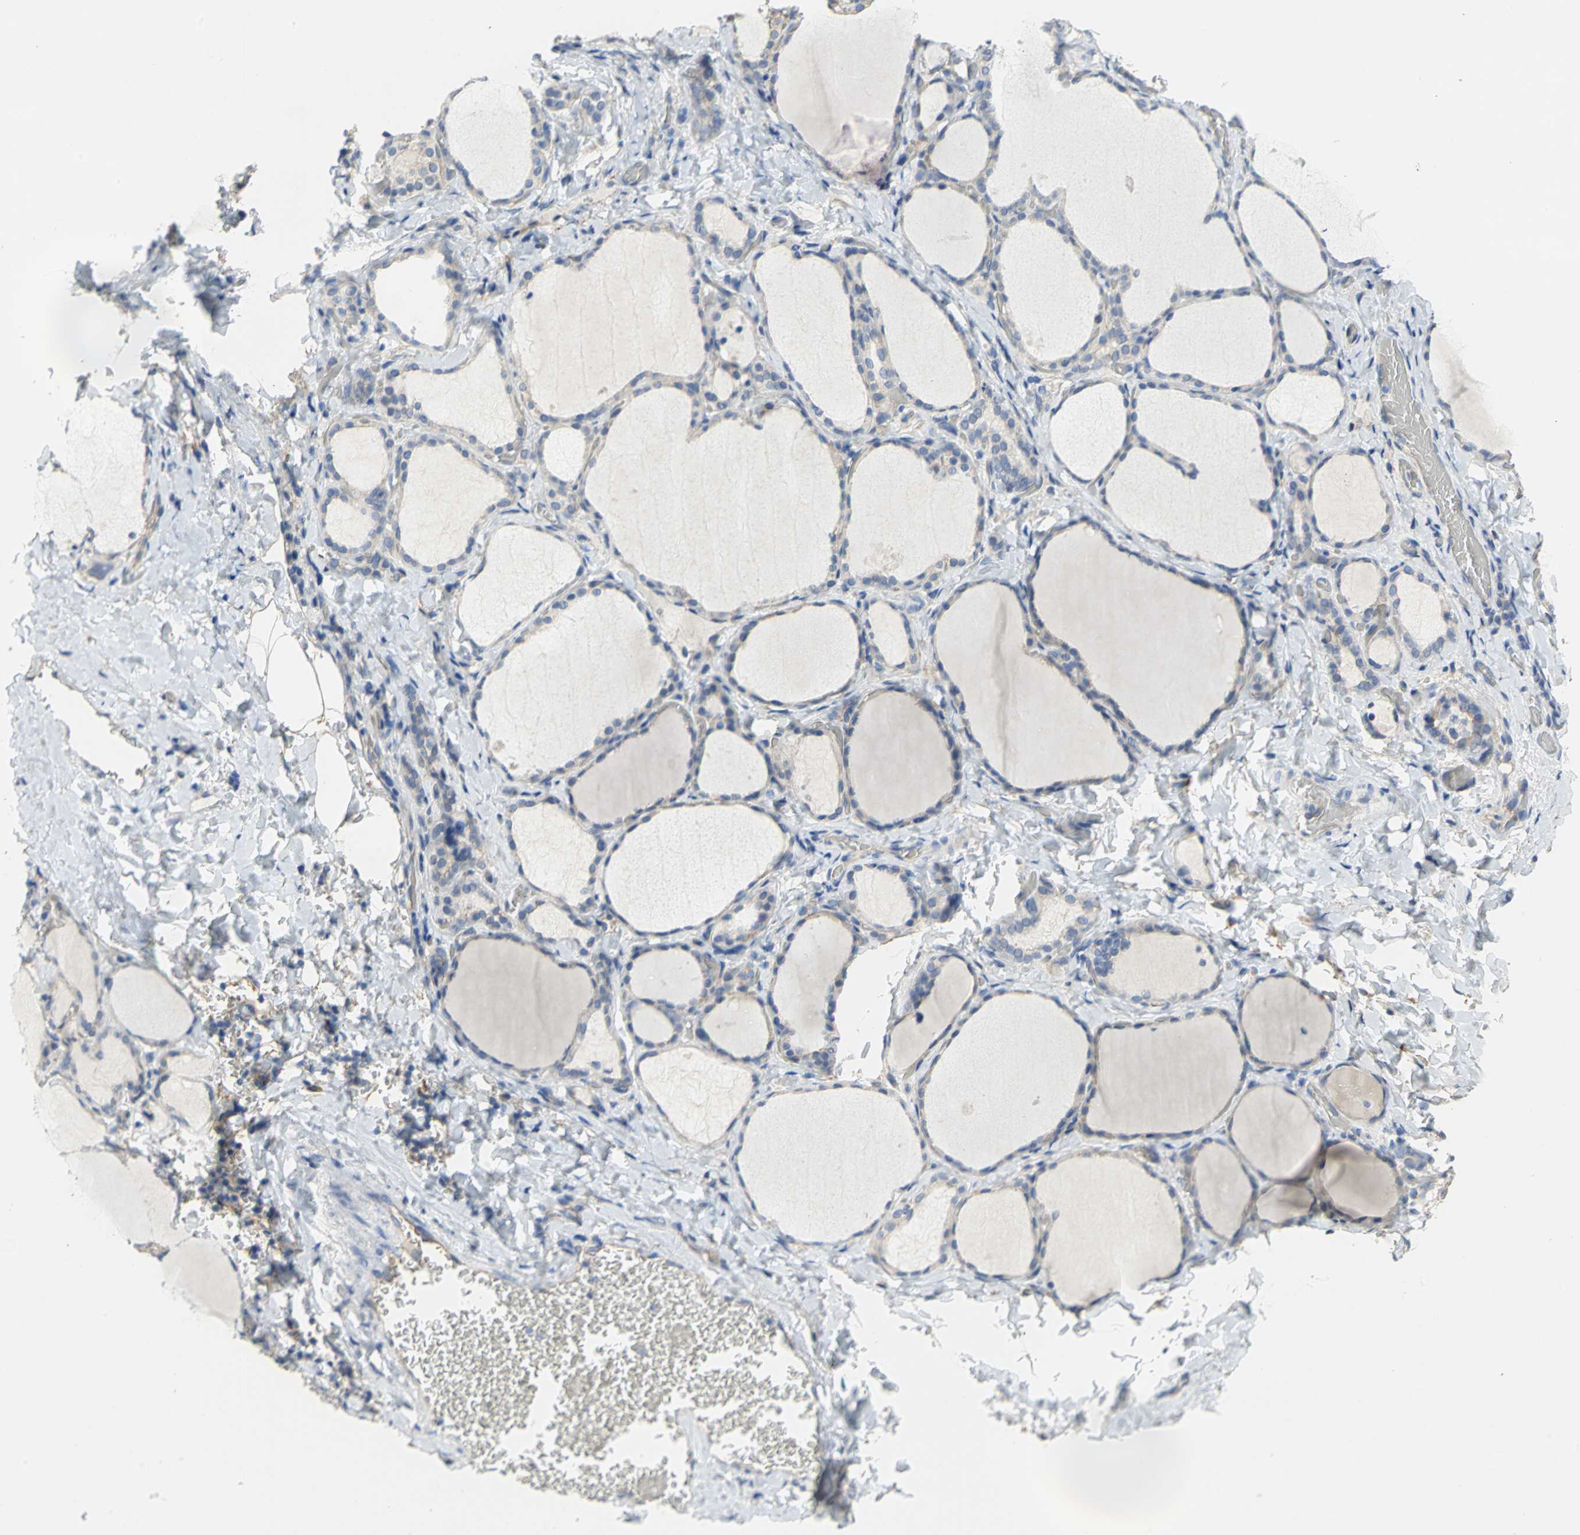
{"staining": {"intensity": "weak", "quantity": "25%-75%", "location": "cytoplasmic/membranous"}, "tissue": "thyroid gland", "cell_type": "Glandular cells", "image_type": "normal", "snomed": [{"axis": "morphology", "description": "Normal tissue, NOS"}, {"axis": "morphology", "description": "Papillary adenocarcinoma, NOS"}, {"axis": "topography", "description": "Thyroid gland"}], "caption": "This image shows normal thyroid gland stained with immunohistochemistry to label a protein in brown. The cytoplasmic/membranous of glandular cells show weak positivity for the protein. Nuclei are counter-stained blue.", "gene": "HTR1F", "patient": {"sex": "female", "age": 30}}